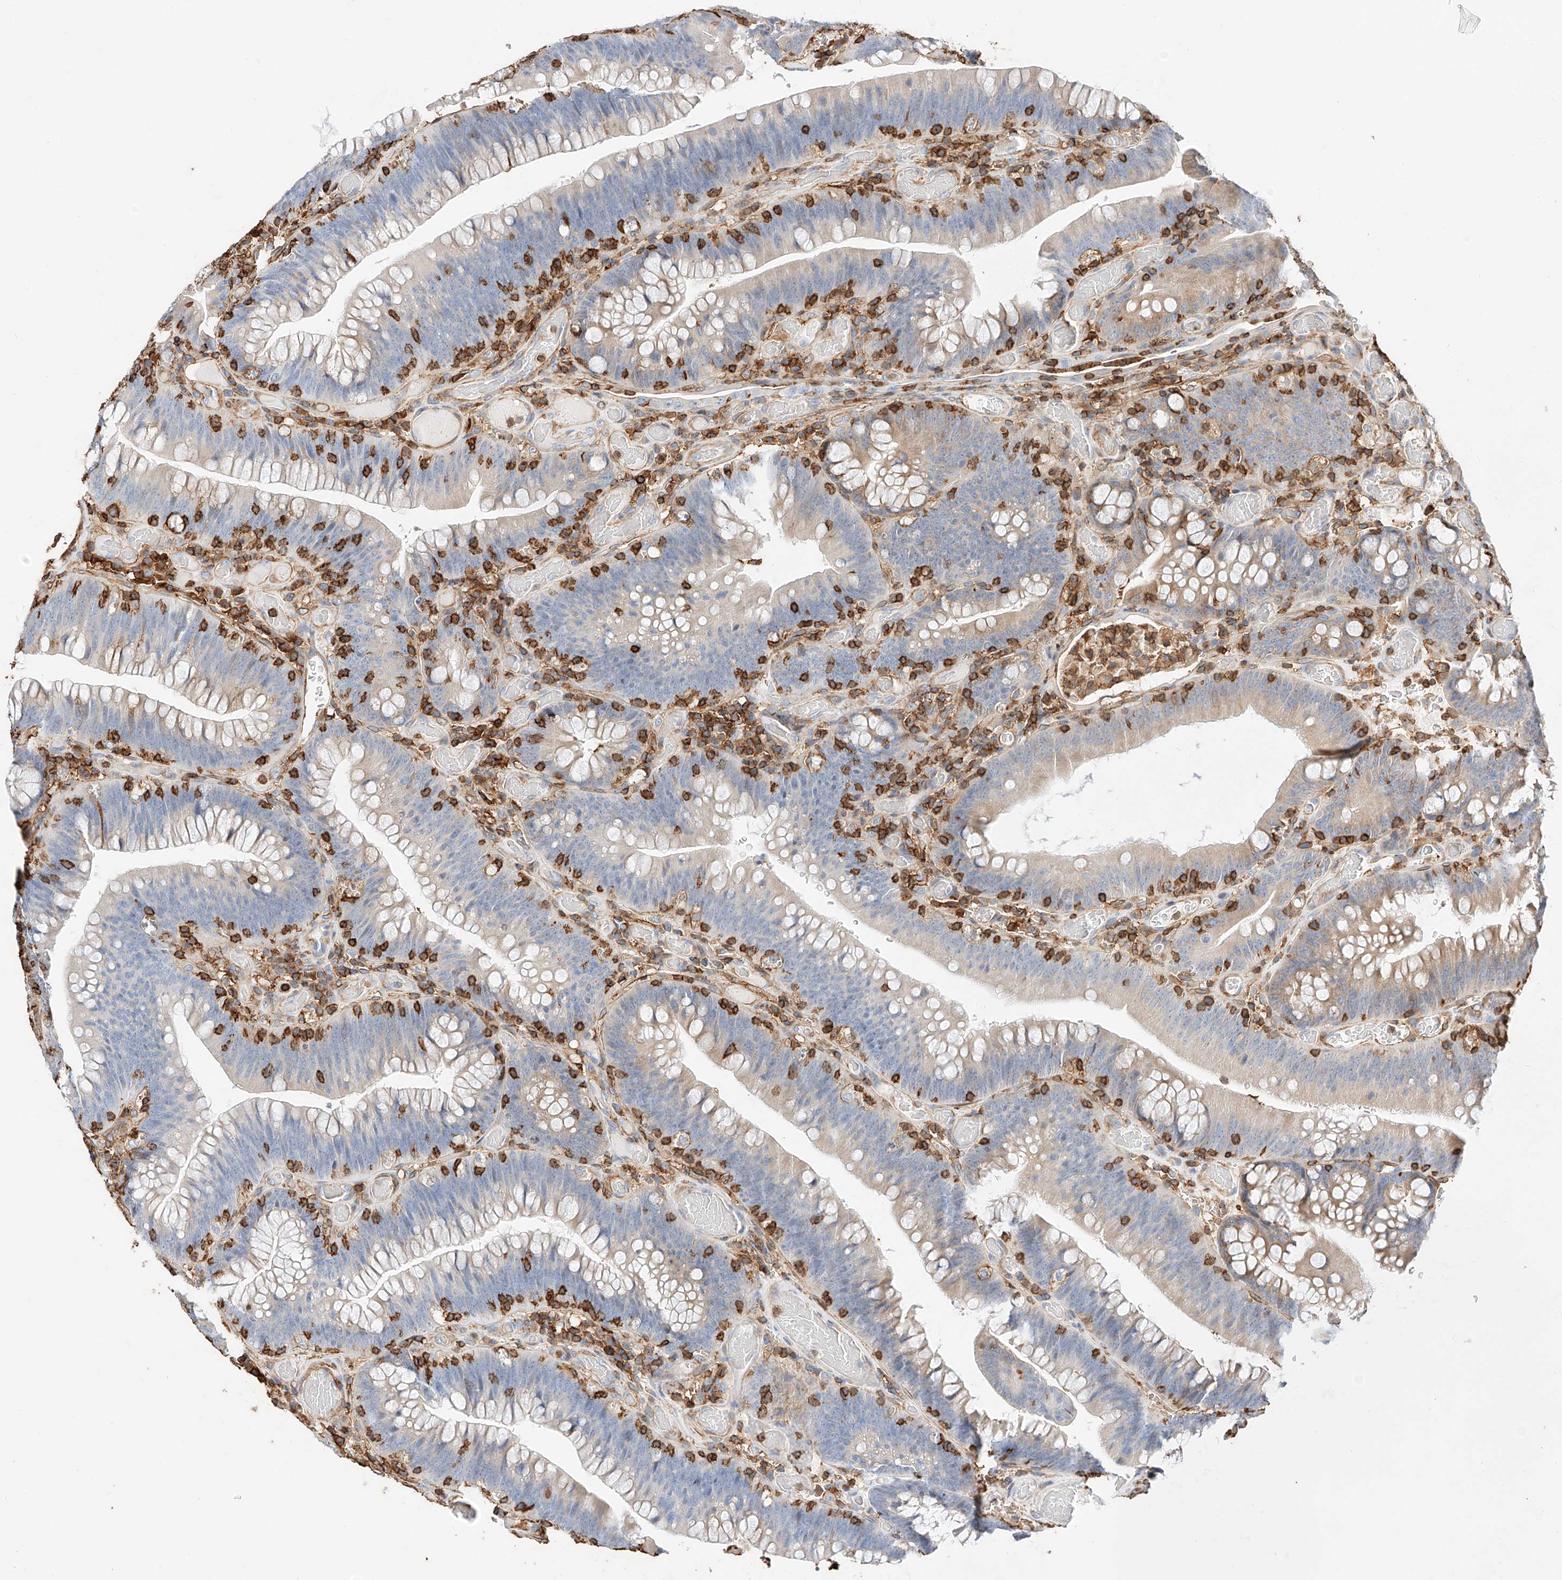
{"staining": {"intensity": "negative", "quantity": "none", "location": "none"}, "tissue": "colorectal cancer", "cell_type": "Tumor cells", "image_type": "cancer", "snomed": [{"axis": "morphology", "description": "Normal tissue, NOS"}, {"axis": "topography", "description": "Colon"}], "caption": "This photomicrograph is of colorectal cancer stained with immunohistochemistry (IHC) to label a protein in brown with the nuclei are counter-stained blue. There is no staining in tumor cells. The staining was performed using DAB to visualize the protein expression in brown, while the nuclei were stained in blue with hematoxylin (Magnification: 20x).", "gene": "WFS1", "patient": {"sex": "female", "age": 82}}